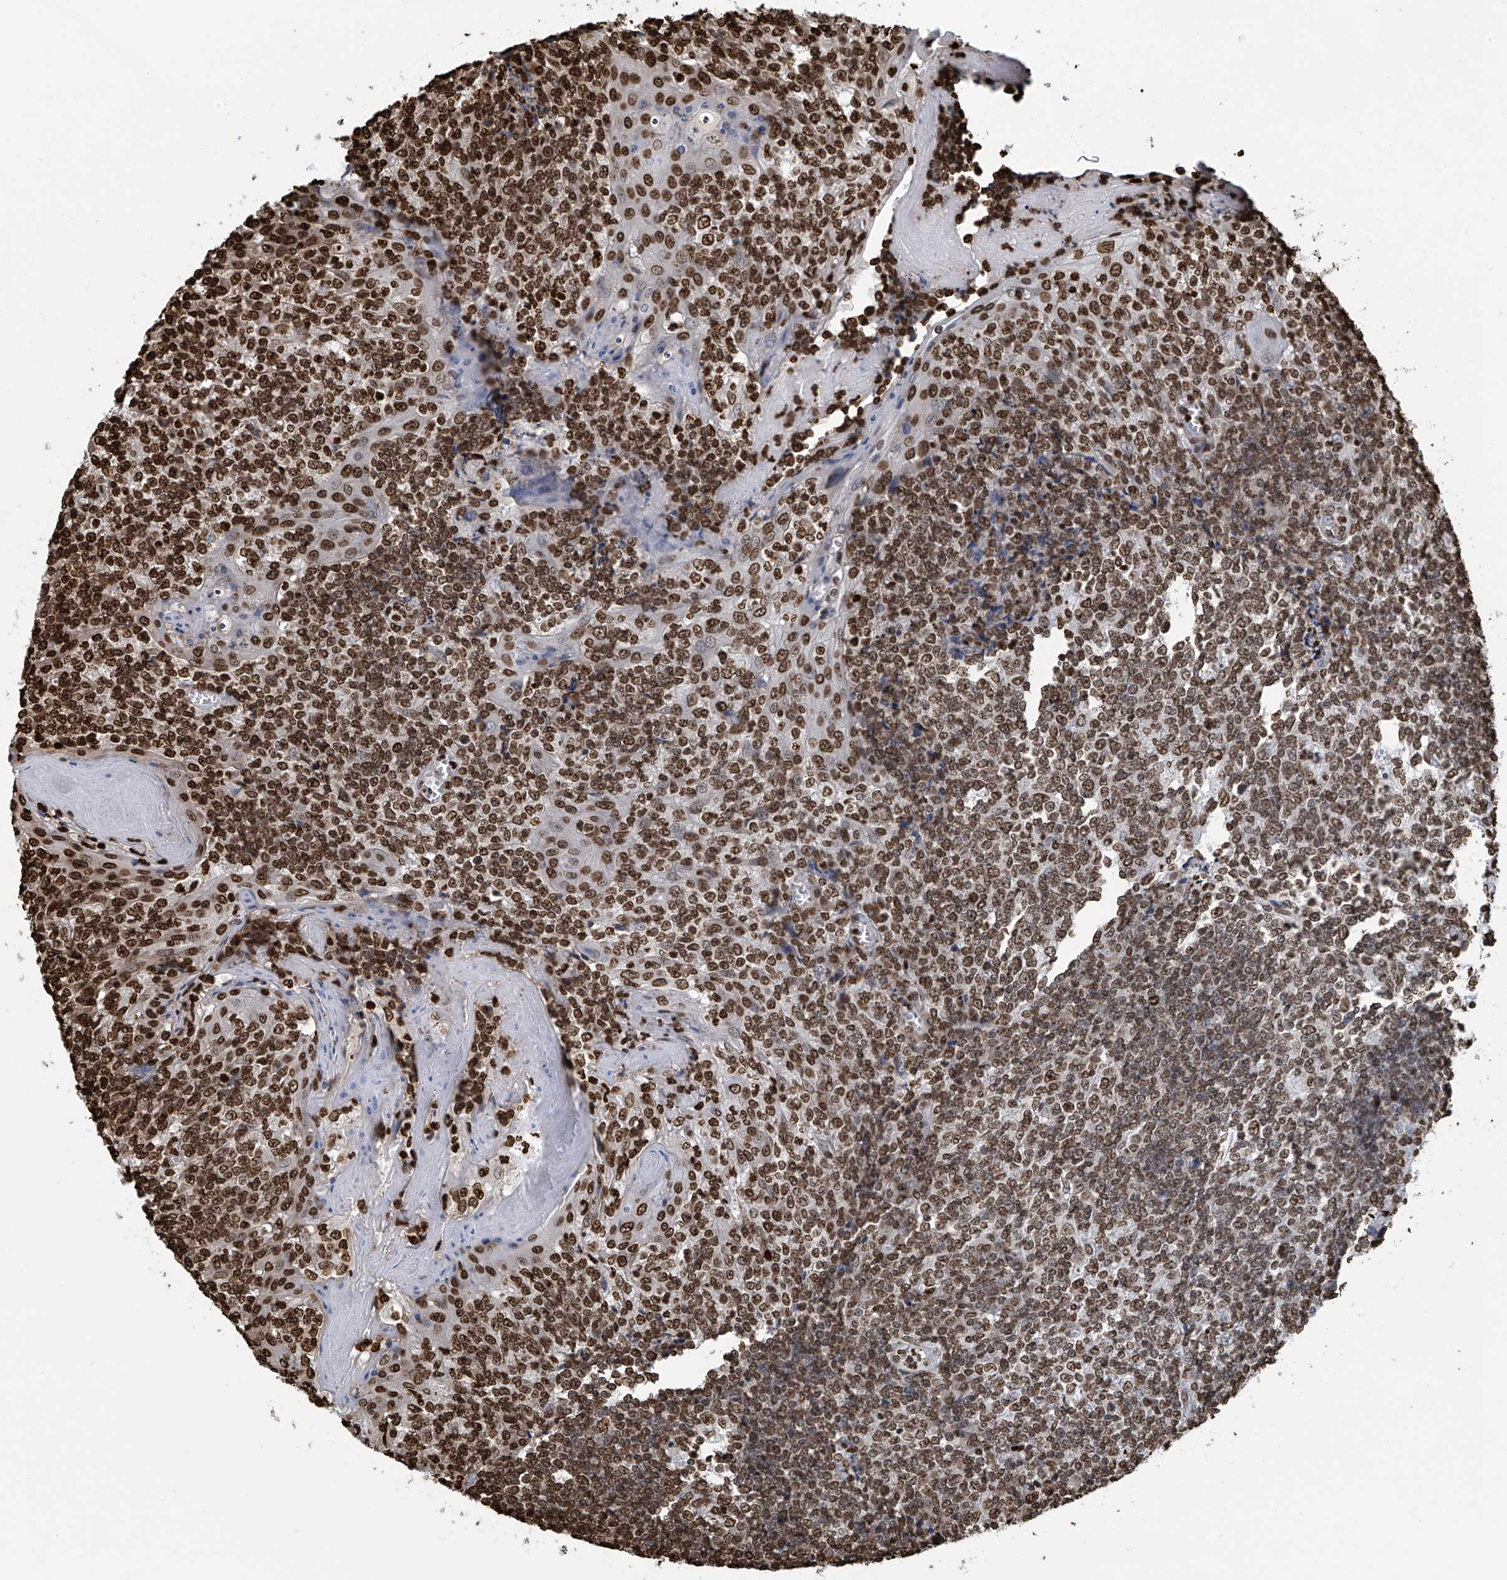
{"staining": {"intensity": "moderate", "quantity": ">75%", "location": "nuclear"}, "tissue": "tonsil", "cell_type": "Germinal center cells", "image_type": "normal", "snomed": [{"axis": "morphology", "description": "Normal tissue, NOS"}, {"axis": "topography", "description": "Tonsil"}], "caption": "Protein staining of benign tonsil demonstrates moderate nuclear staining in about >75% of germinal center cells.", "gene": "DPPA2", "patient": {"sex": "female", "age": 19}}